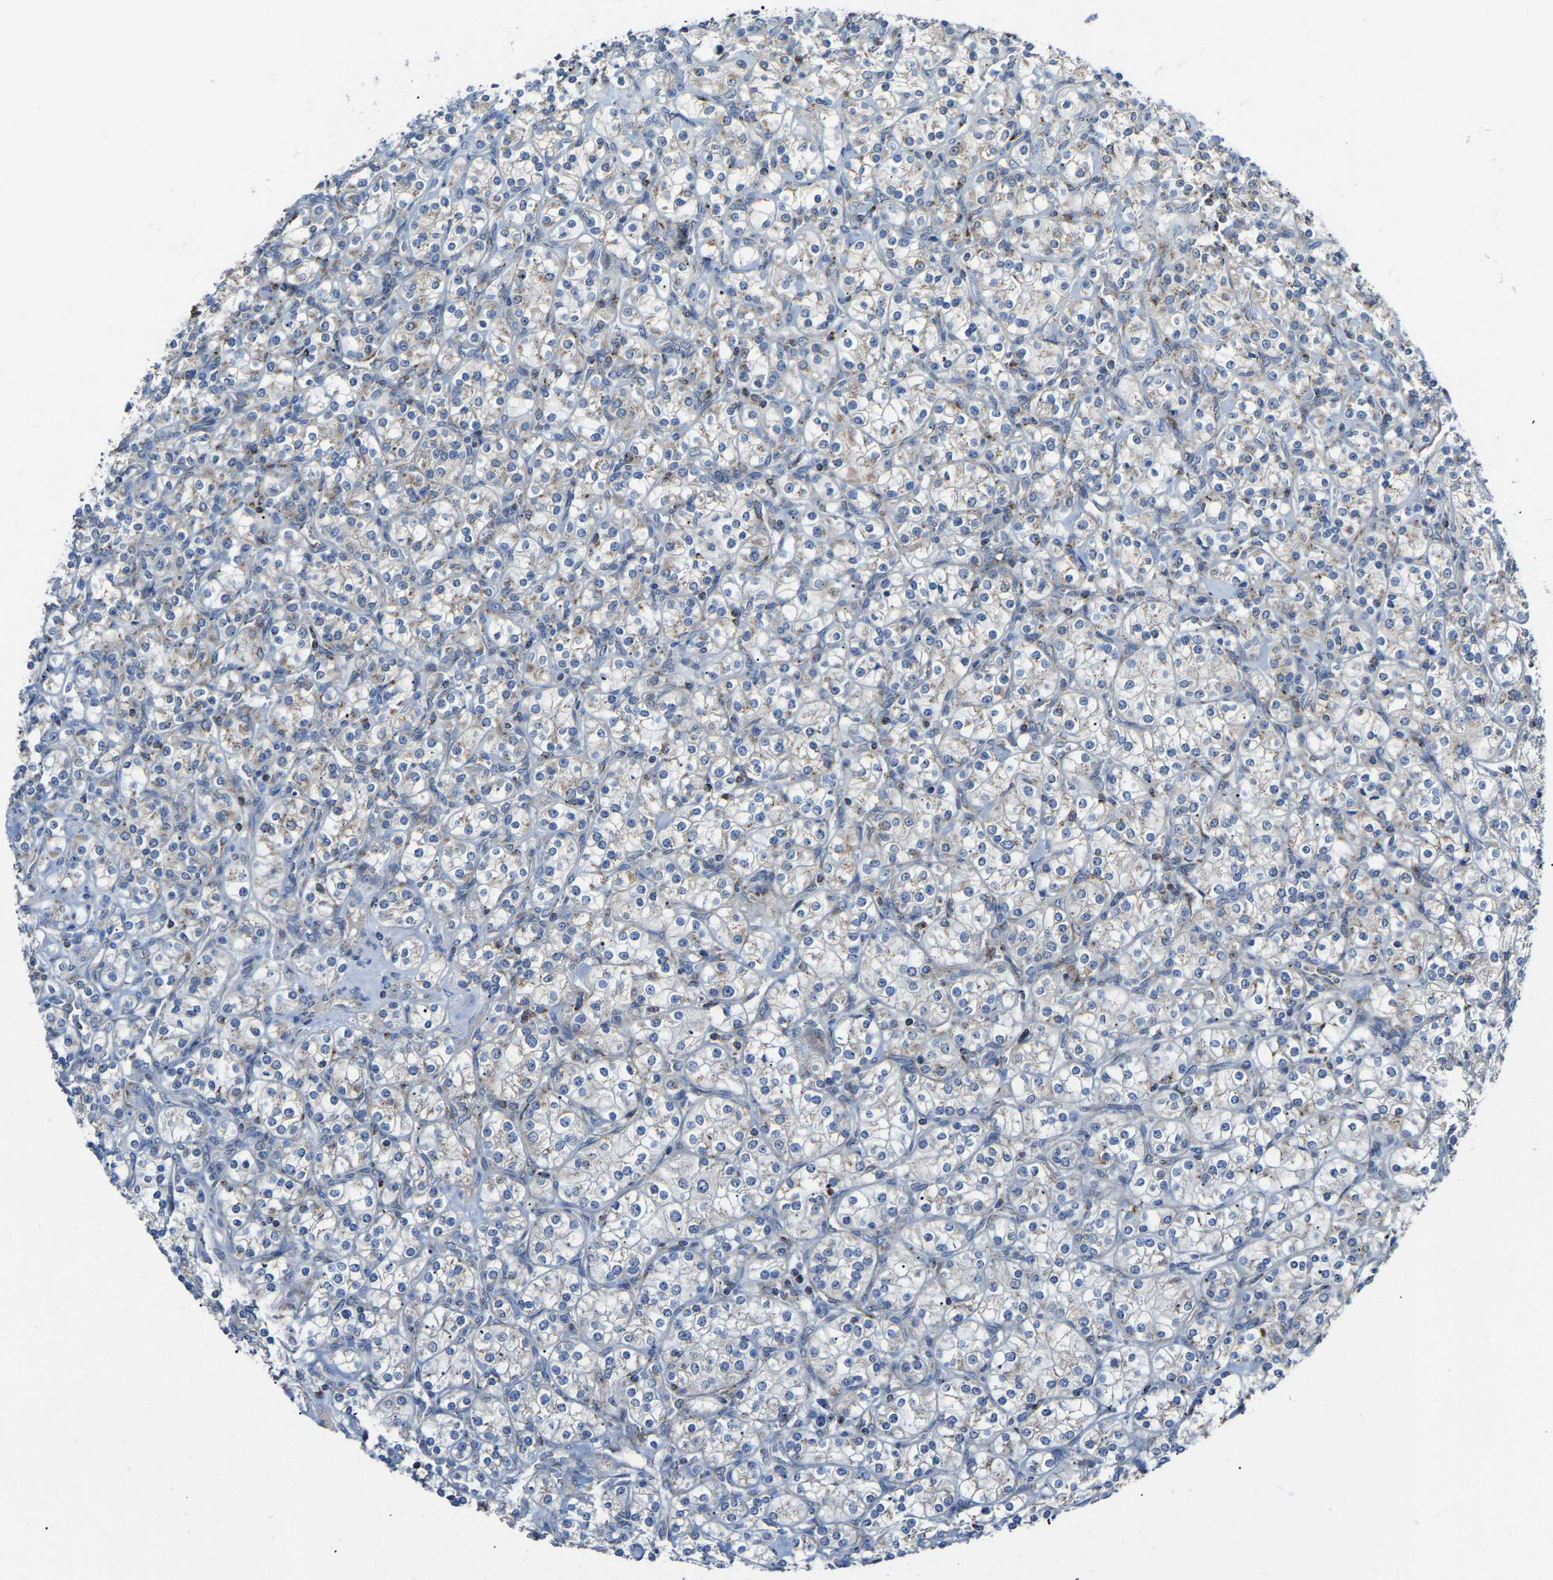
{"staining": {"intensity": "weak", "quantity": "<25%", "location": "cytoplasmic/membranous"}, "tissue": "renal cancer", "cell_type": "Tumor cells", "image_type": "cancer", "snomed": [{"axis": "morphology", "description": "Adenocarcinoma, NOS"}, {"axis": "topography", "description": "Kidney"}], "caption": "High power microscopy histopathology image of an IHC image of renal adenocarcinoma, revealing no significant expression in tumor cells.", "gene": "CANT1", "patient": {"sex": "male", "age": 77}}